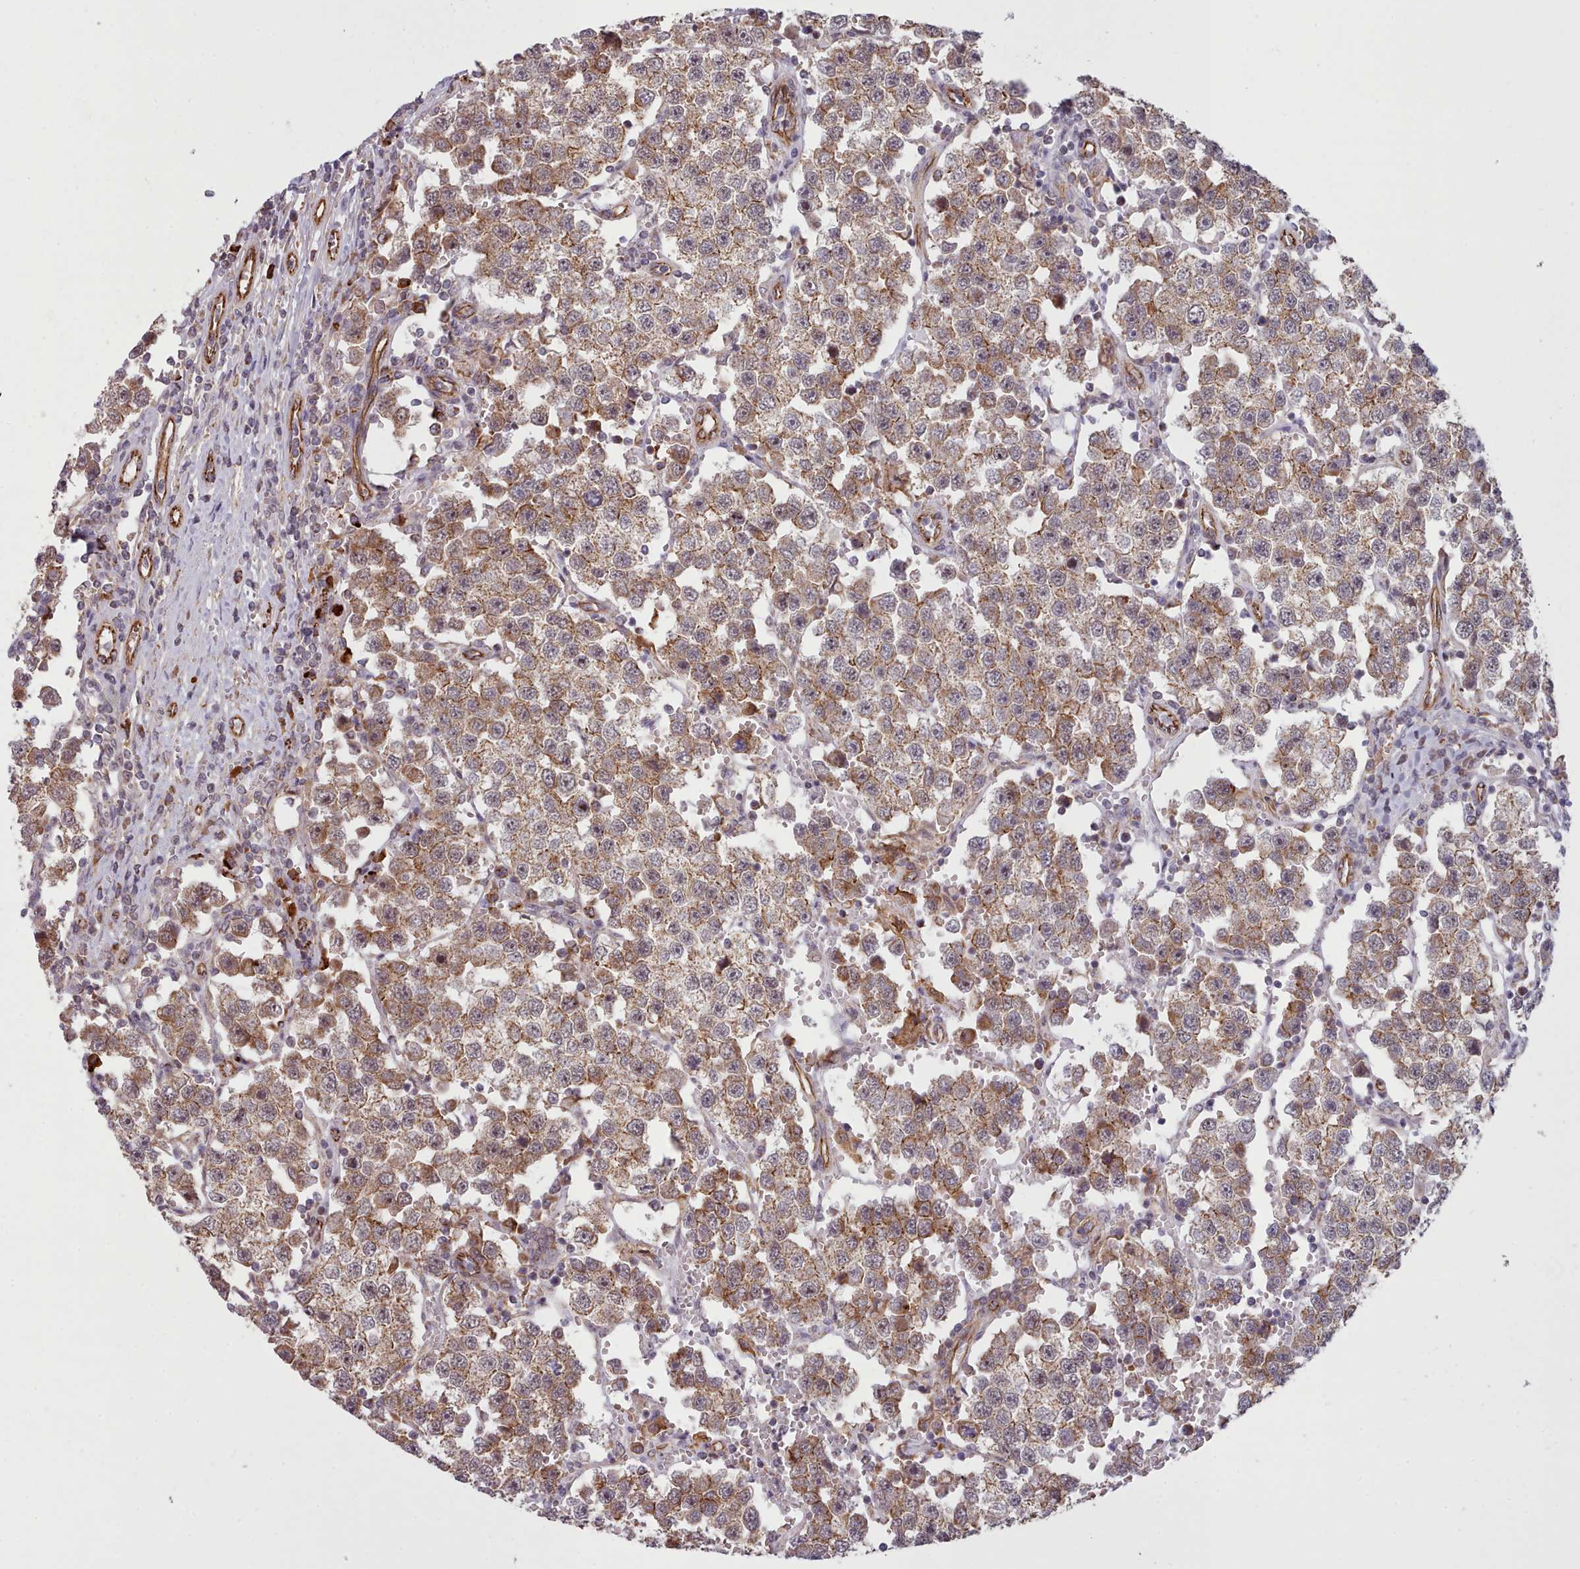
{"staining": {"intensity": "moderate", "quantity": ">75%", "location": "cytoplasmic/membranous"}, "tissue": "testis cancer", "cell_type": "Tumor cells", "image_type": "cancer", "snomed": [{"axis": "morphology", "description": "Seminoma, NOS"}, {"axis": "topography", "description": "Testis"}], "caption": "IHC of testis cancer (seminoma) exhibits medium levels of moderate cytoplasmic/membranous staining in about >75% of tumor cells.", "gene": "MRPL46", "patient": {"sex": "male", "age": 37}}